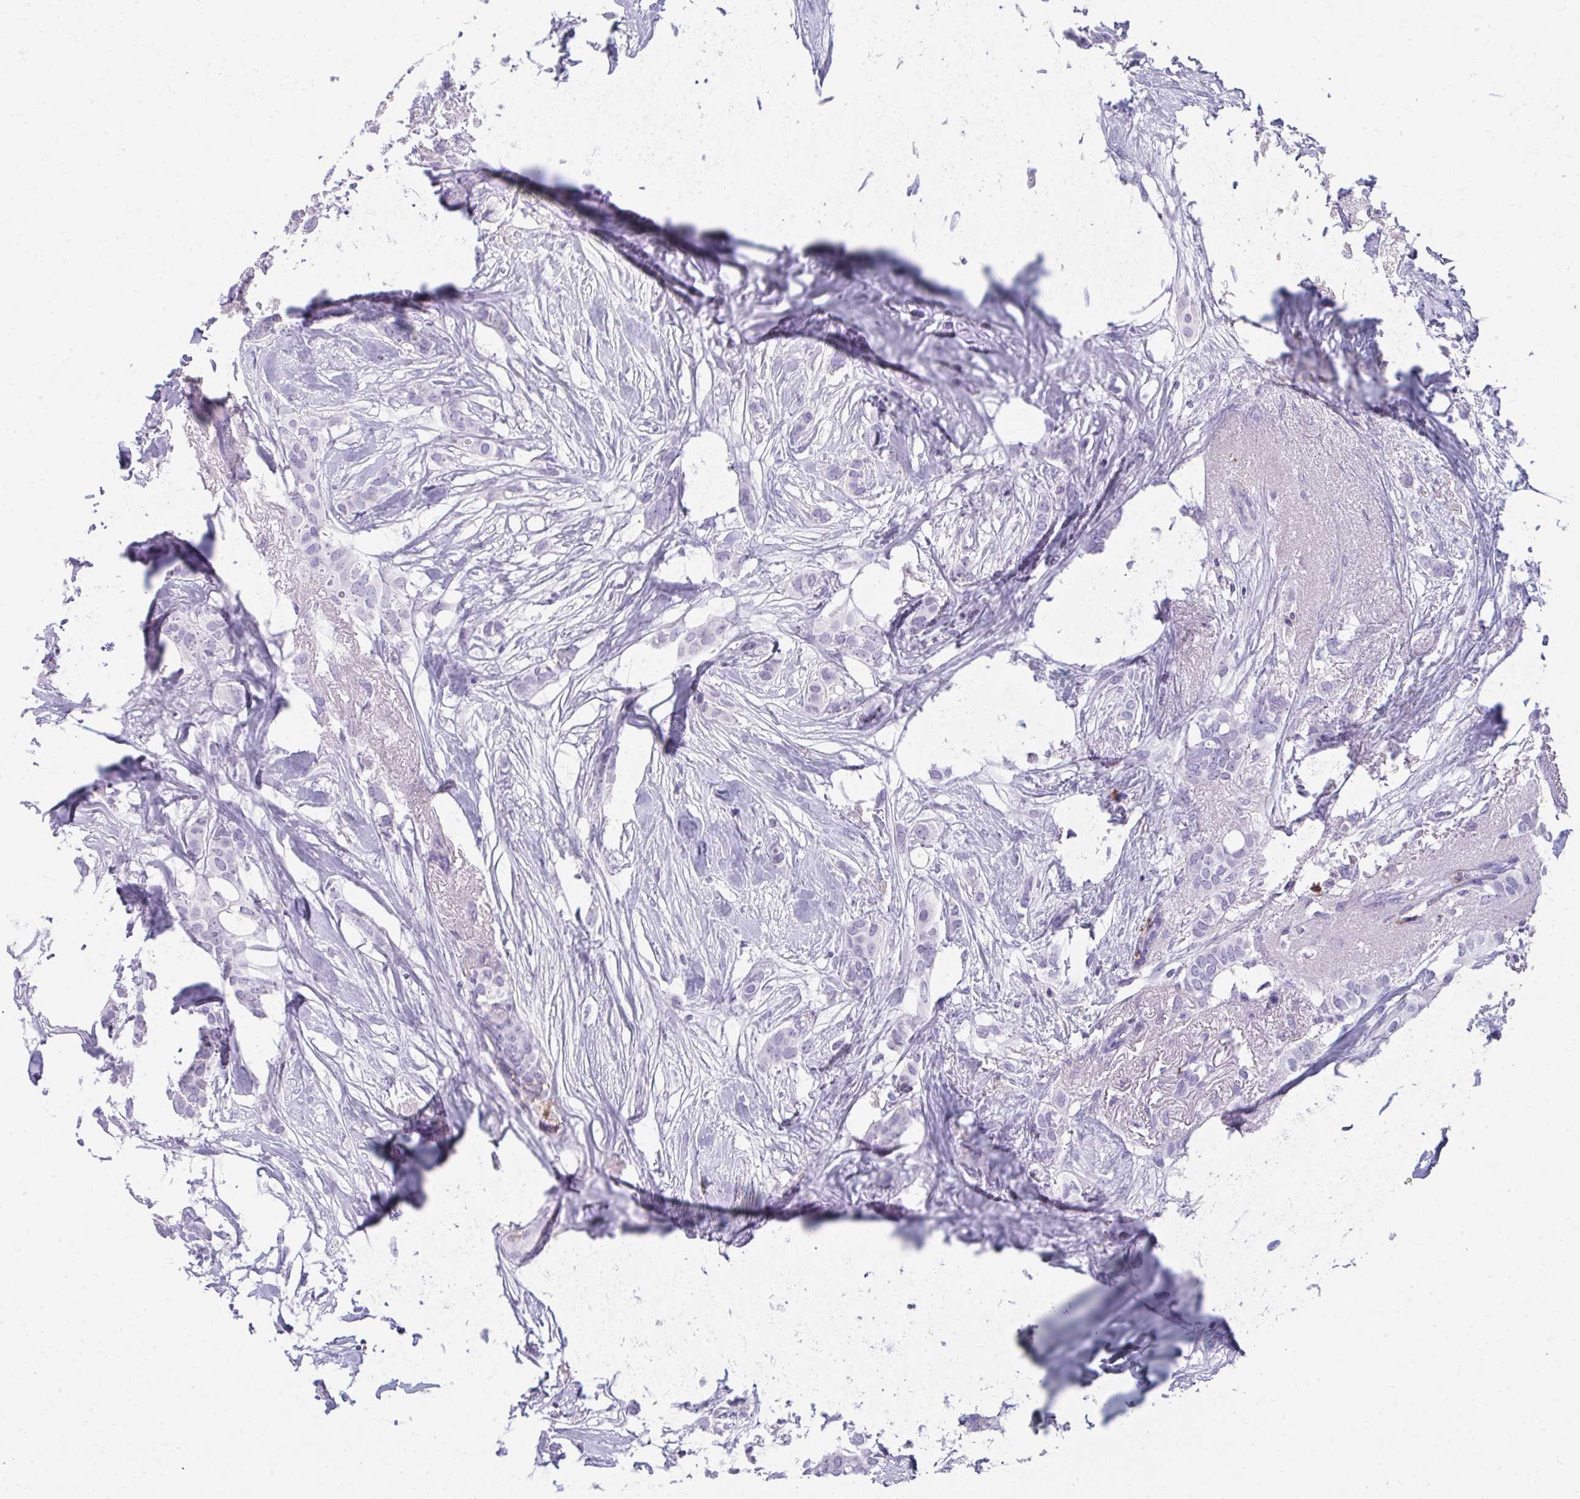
{"staining": {"intensity": "negative", "quantity": "none", "location": "none"}, "tissue": "breast cancer", "cell_type": "Tumor cells", "image_type": "cancer", "snomed": [{"axis": "morphology", "description": "Duct carcinoma"}, {"axis": "topography", "description": "Breast"}], "caption": "Breast cancer was stained to show a protein in brown. There is no significant staining in tumor cells.", "gene": "SPN", "patient": {"sex": "female", "age": 62}}